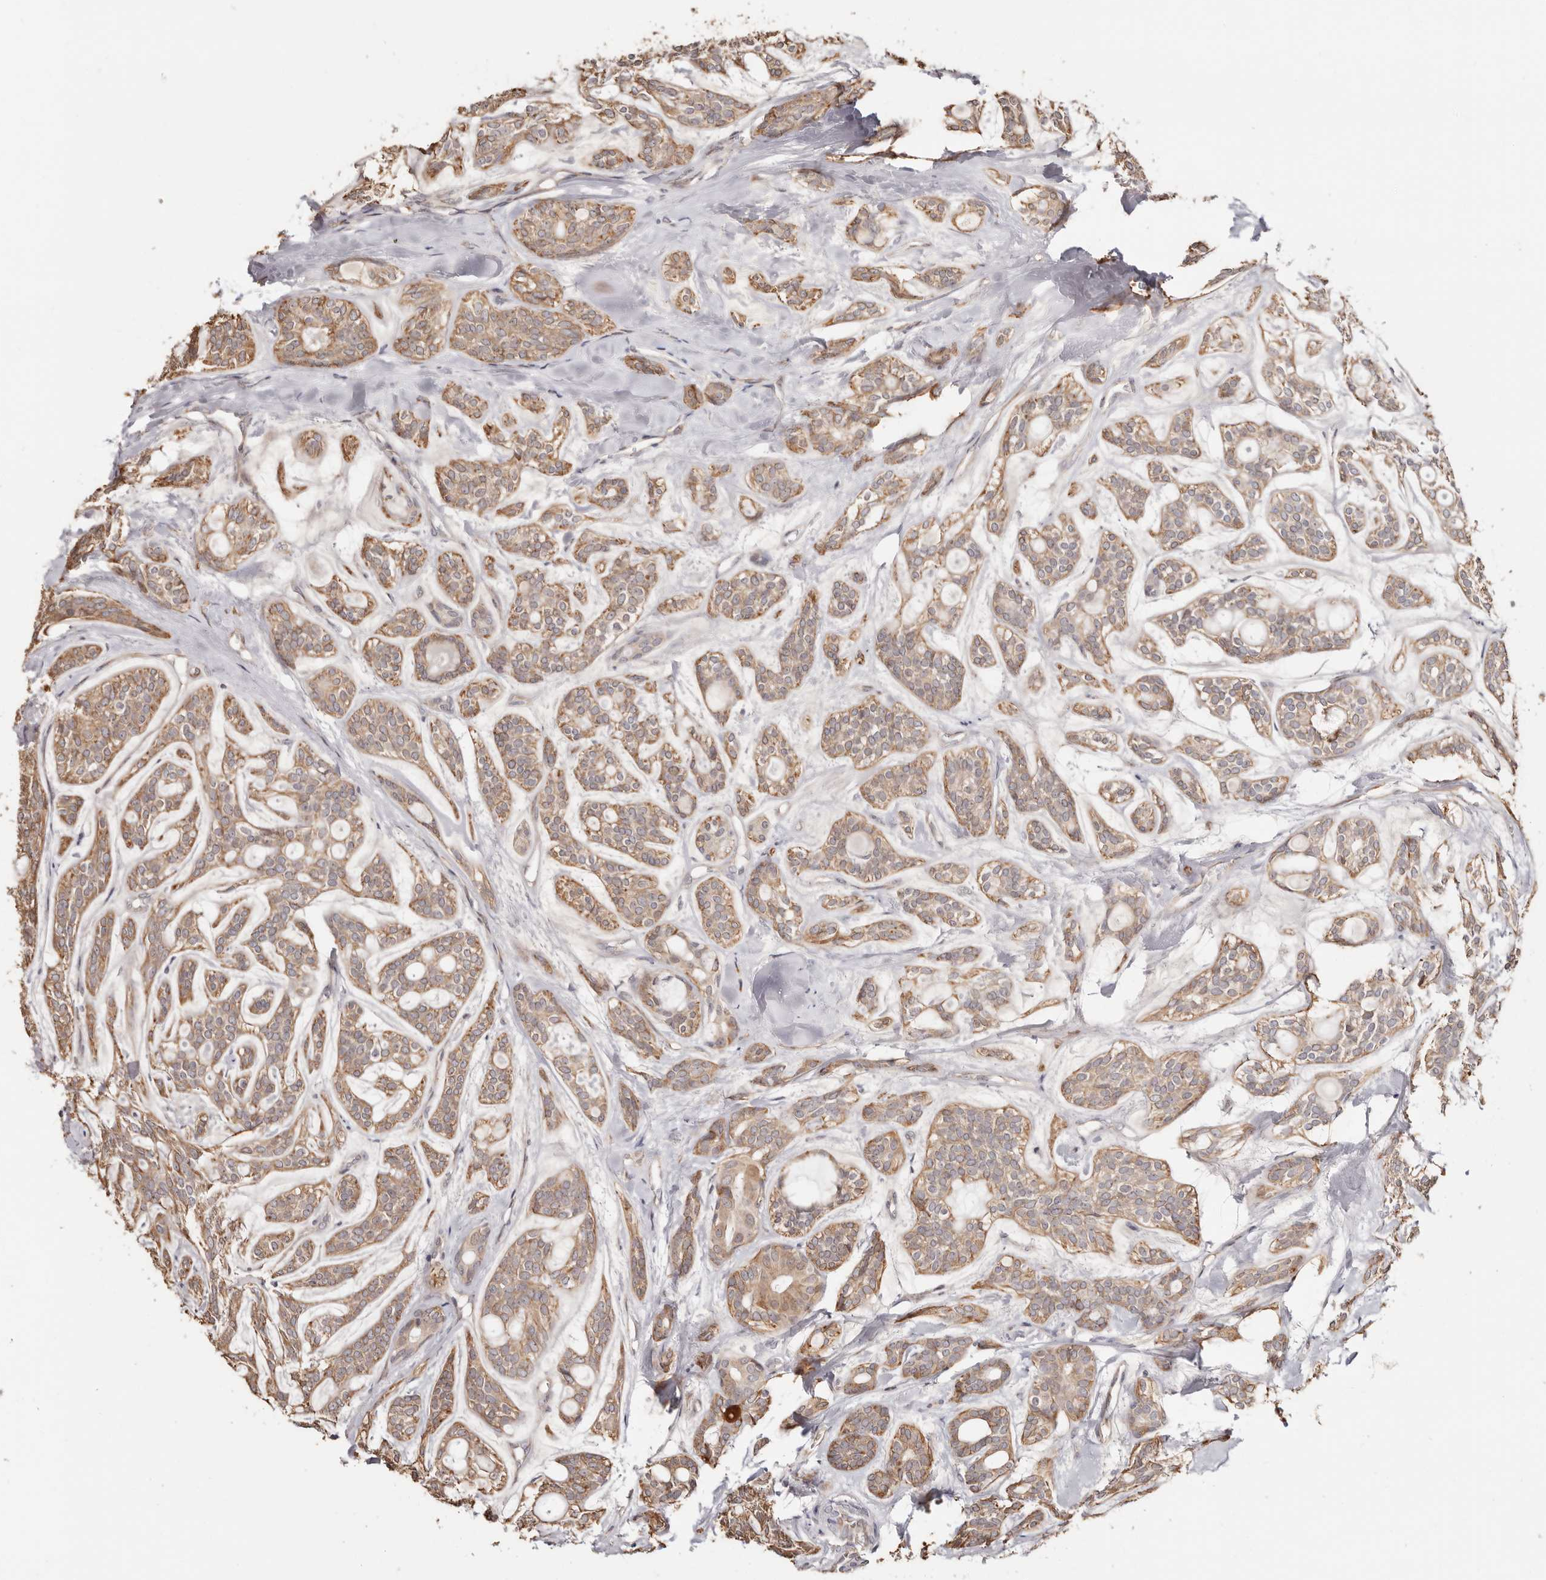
{"staining": {"intensity": "moderate", "quantity": ">75%", "location": "cytoplasmic/membranous"}, "tissue": "head and neck cancer", "cell_type": "Tumor cells", "image_type": "cancer", "snomed": [{"axis": "morphology", "description": "Adenocarcinoma, NOS"}, {"axis": "topography", "description": "Head-Neck"}], "caption": "High-magnification brightfield microscopy of head and neck cancer (adenocarcinoma) stained with DAB (3,3'-diaminobenzidine) (brown) and counterstained with hematoxylin (blue). tumor cells exhibit moderate cytoplasmic/membranous staining is seen in approximately>75% of cells. The staining was performed using DAB, with brown indicating positive protein expression. Nuclei are stained blue with hematoxylin.", "gene": "BCL2L15", "patient": {"sex": "male", "age": 66}}